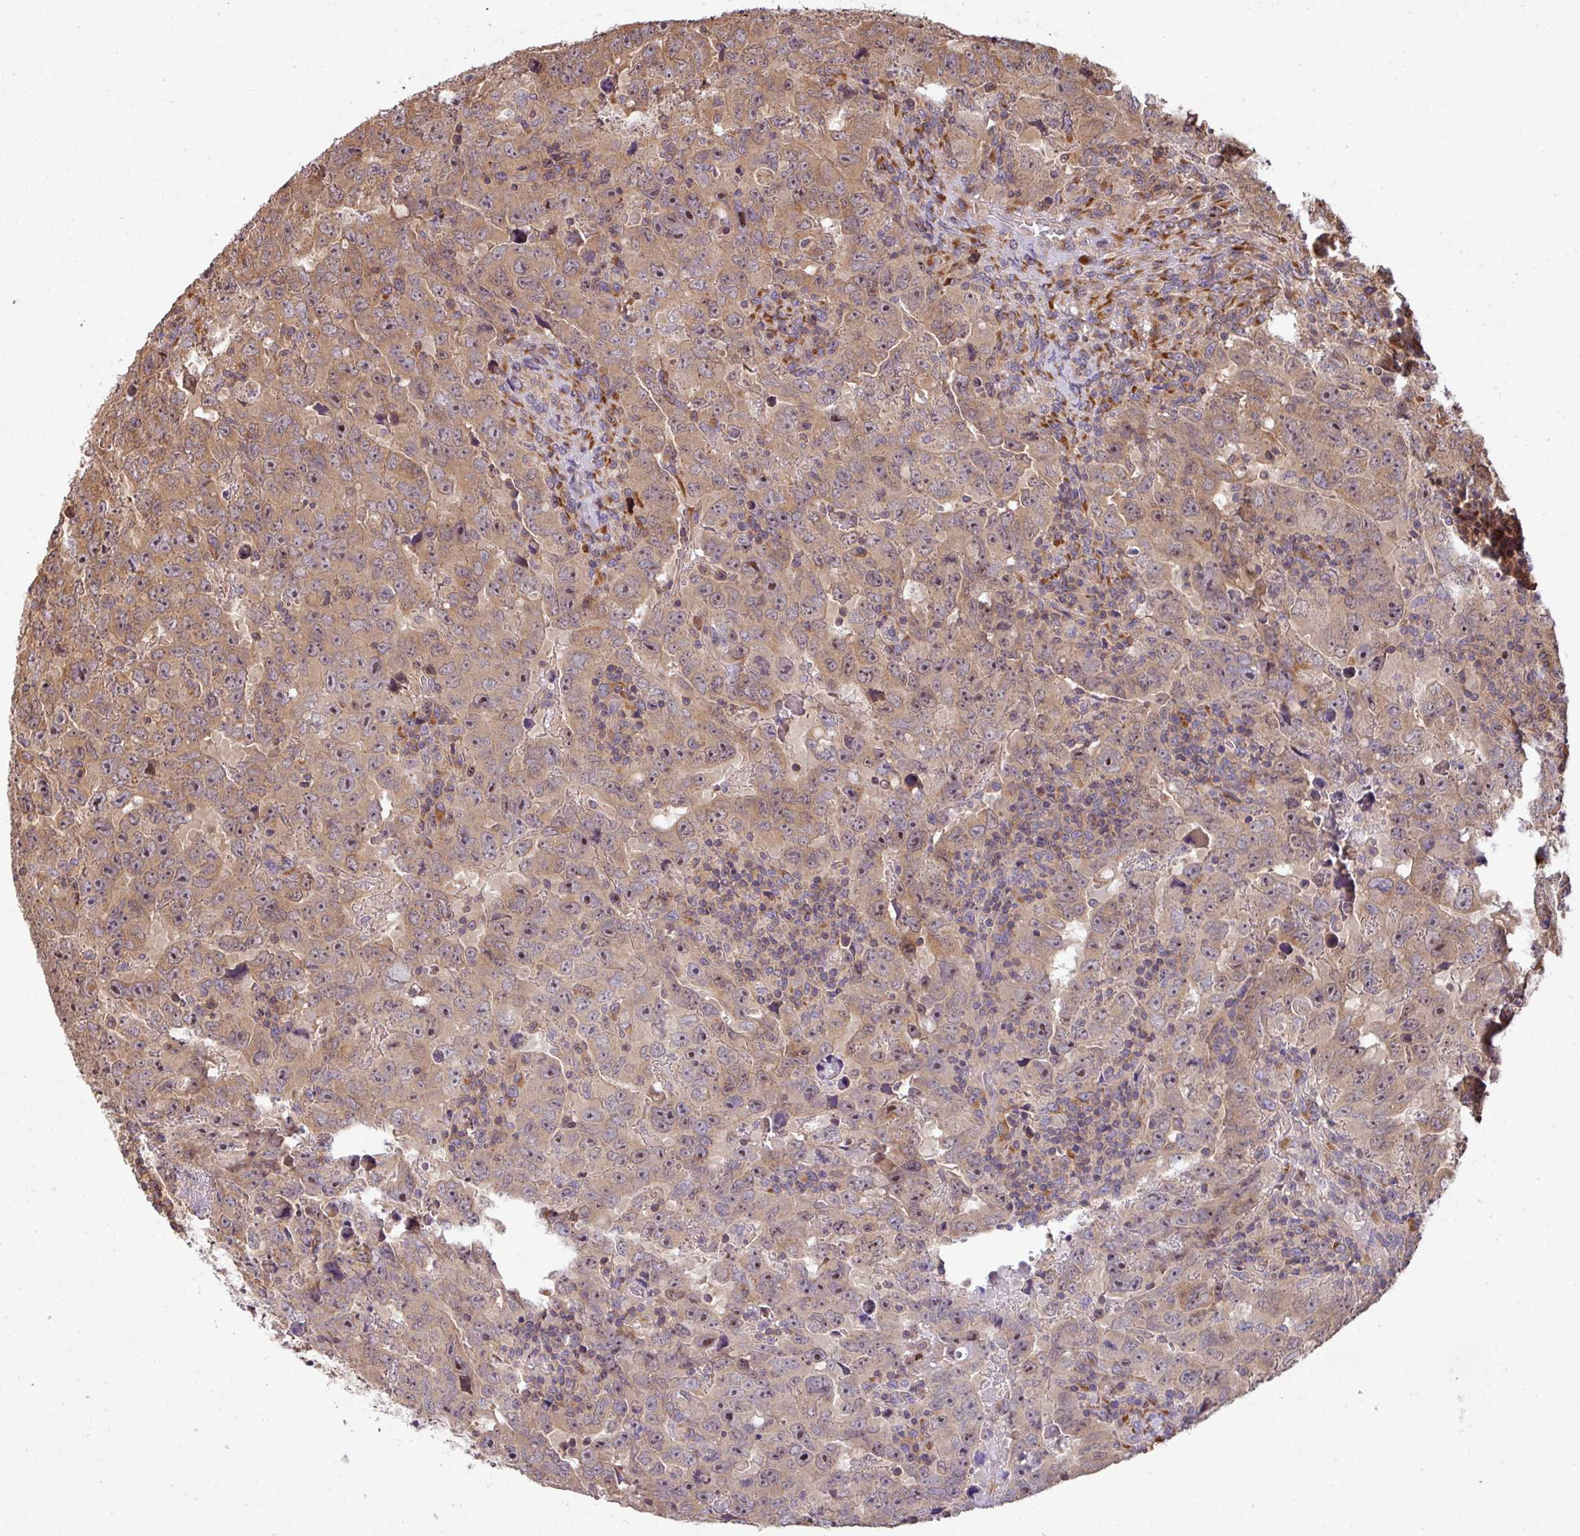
{"staining": {"intensity": "moderate", "quantity": ">75%", "location": "cytoplasmic/membranous,nuclear"}, "tissue": "testis cancer", "cell_type": "Tumor cells", "image_type": "cancer", "snomed": [{"axis": "morphology", "description": "Carcinoma, Embryonal, NOS"}, {"axis": "topography", "description": "Testis"}], "caption": "Protein analysis of embryonal carcinoma (testis) tissue exhibits moderate cytoplasmic/membranous and nuclear expression in approximately >75% of tumor cells.", "gene": "VENTX", "patient": {"sex": "male", "age": 24}}